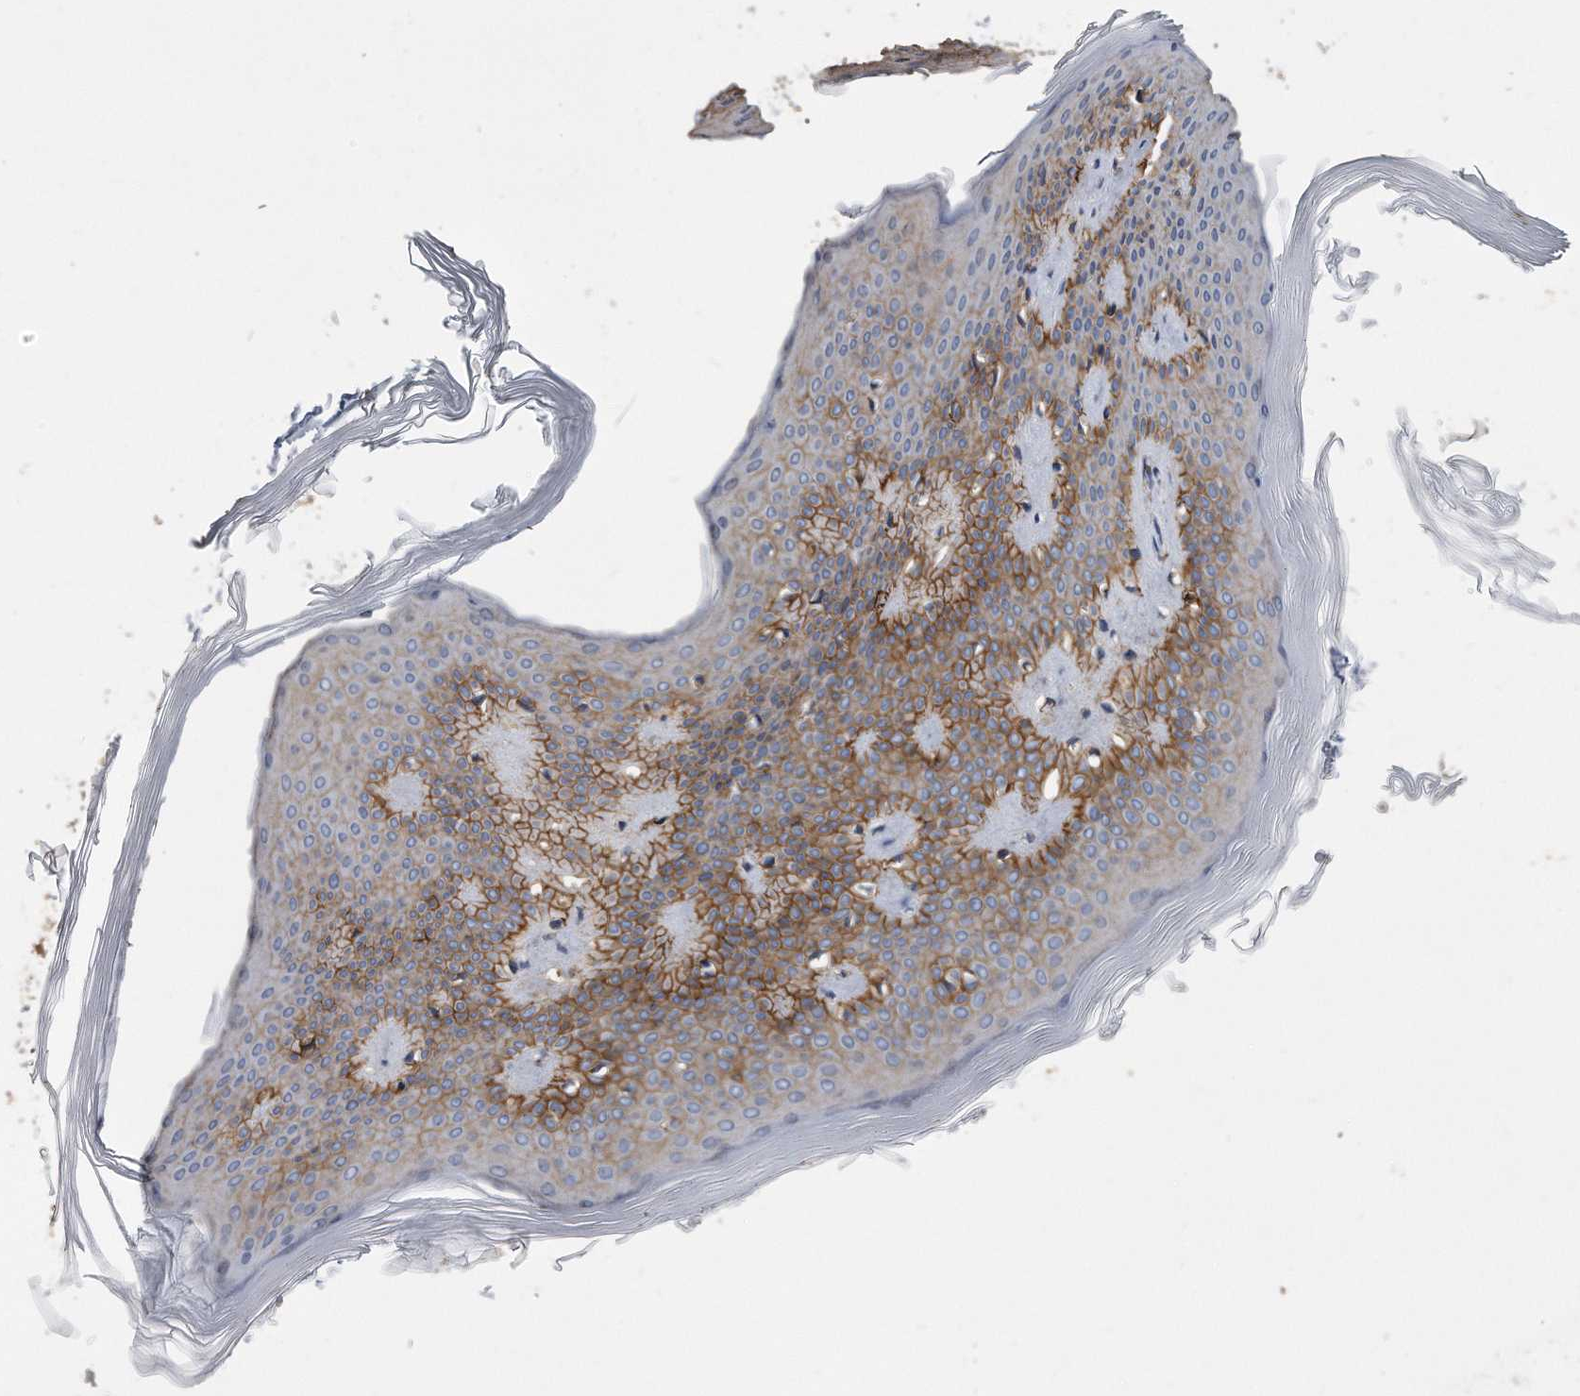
{"staining": {"intensity": "negative", "quantity": "none", "location": "none"}, "tissue": "skin", "cell_type": "Fibroblasts", "image_type": "normal", "snomed": [{"axis": "morphology", "description": "Normal tissue, NOS"}, {"axis": "topography", "description": "Skin"}], "caption": "The photomicrograph displays no significant positivity in fibroblasts of skin. (Brightfield microscopy of DAB immunohistochemistry at high magnification).", "gene": "CDCP1", "patient": {"sex": "female", "age": 27}}